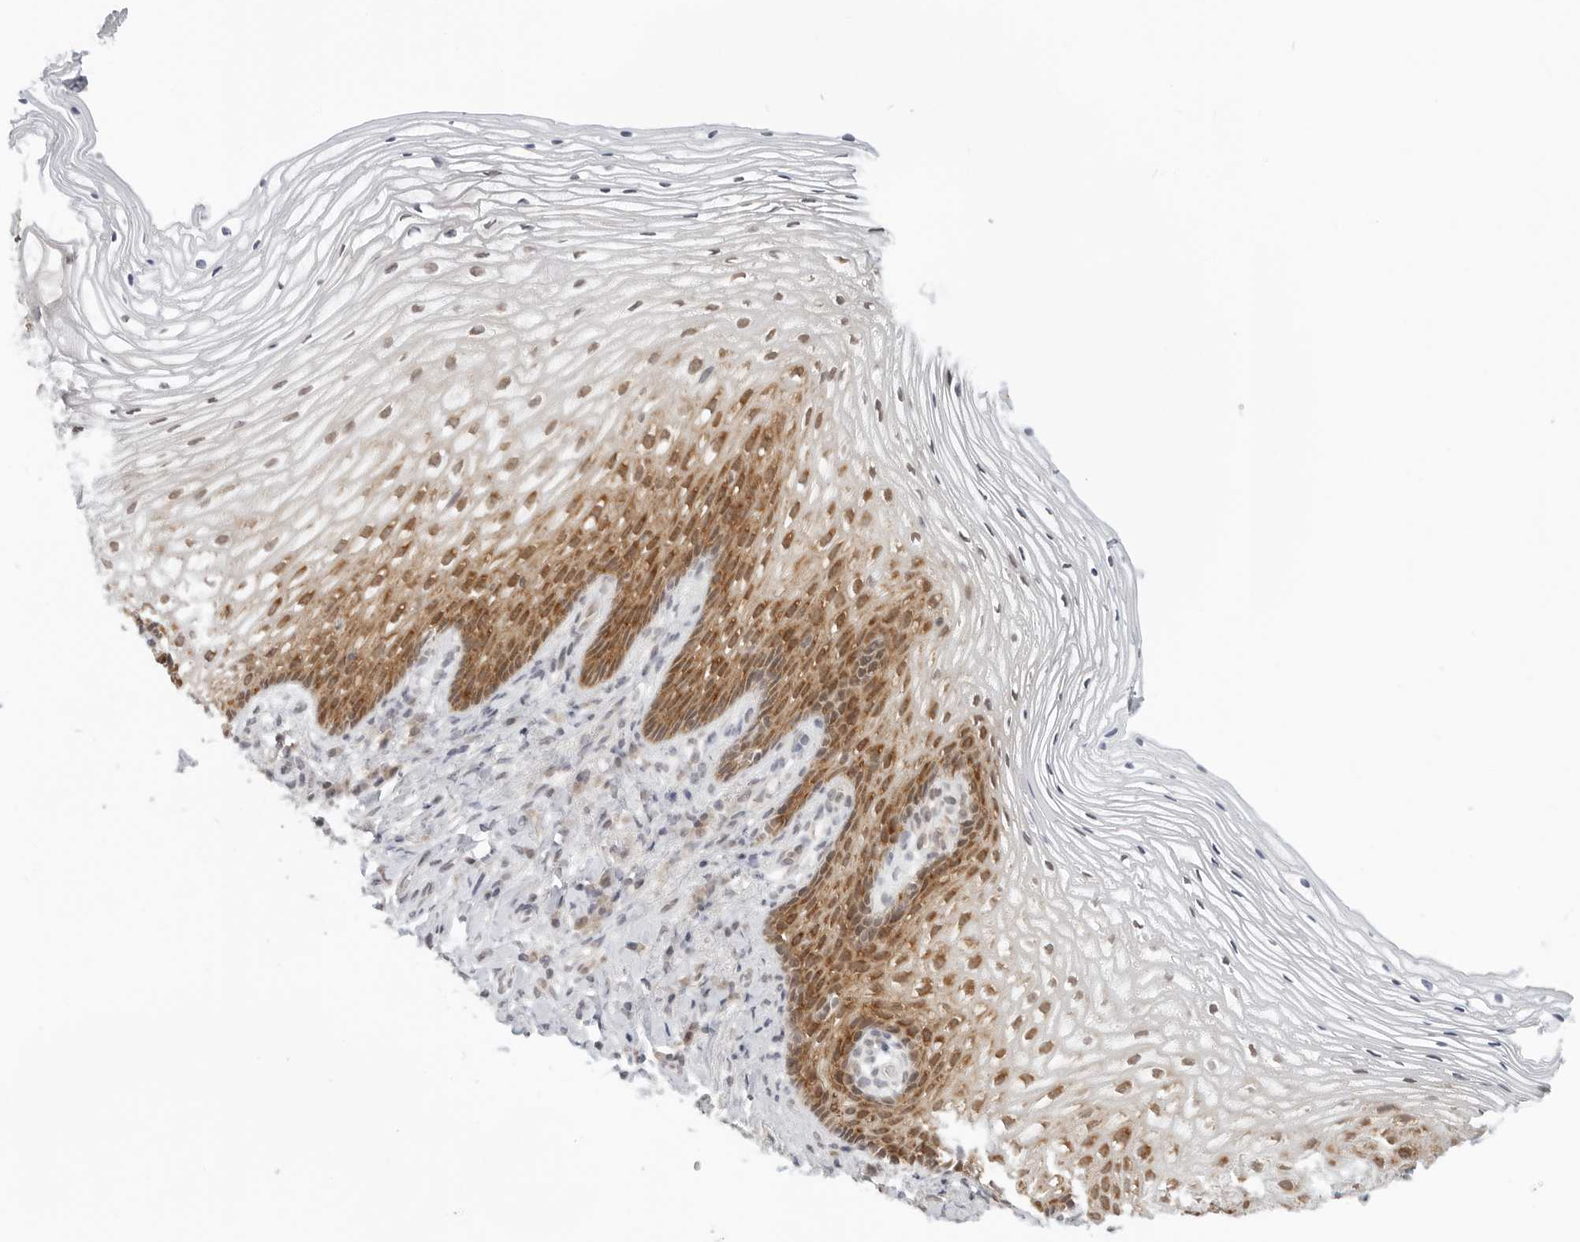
{"staining": {"intensity": "strong", "quantity": "25%-75%", "location": "cytoplasmic/membranous,nuclear"}, "tissue": "vagina", "cell_type": "Squamous epithelial cells", "image_type": "normal", "snomed": [{"axis": "morphology", "description": "Normal tissue, NOS"}, {"axis": "topography", "description": "Vagina"}], "caption": "Approximately 25%-75% of squamous epithelial cells in unremarkable human vagina show strong cytoplasmic/membranous,nuclear protein positivity as visualized by brown immunohistochemical staining.", "gene": "METAP1", "patient": {"sex": "female", "age": 60}}